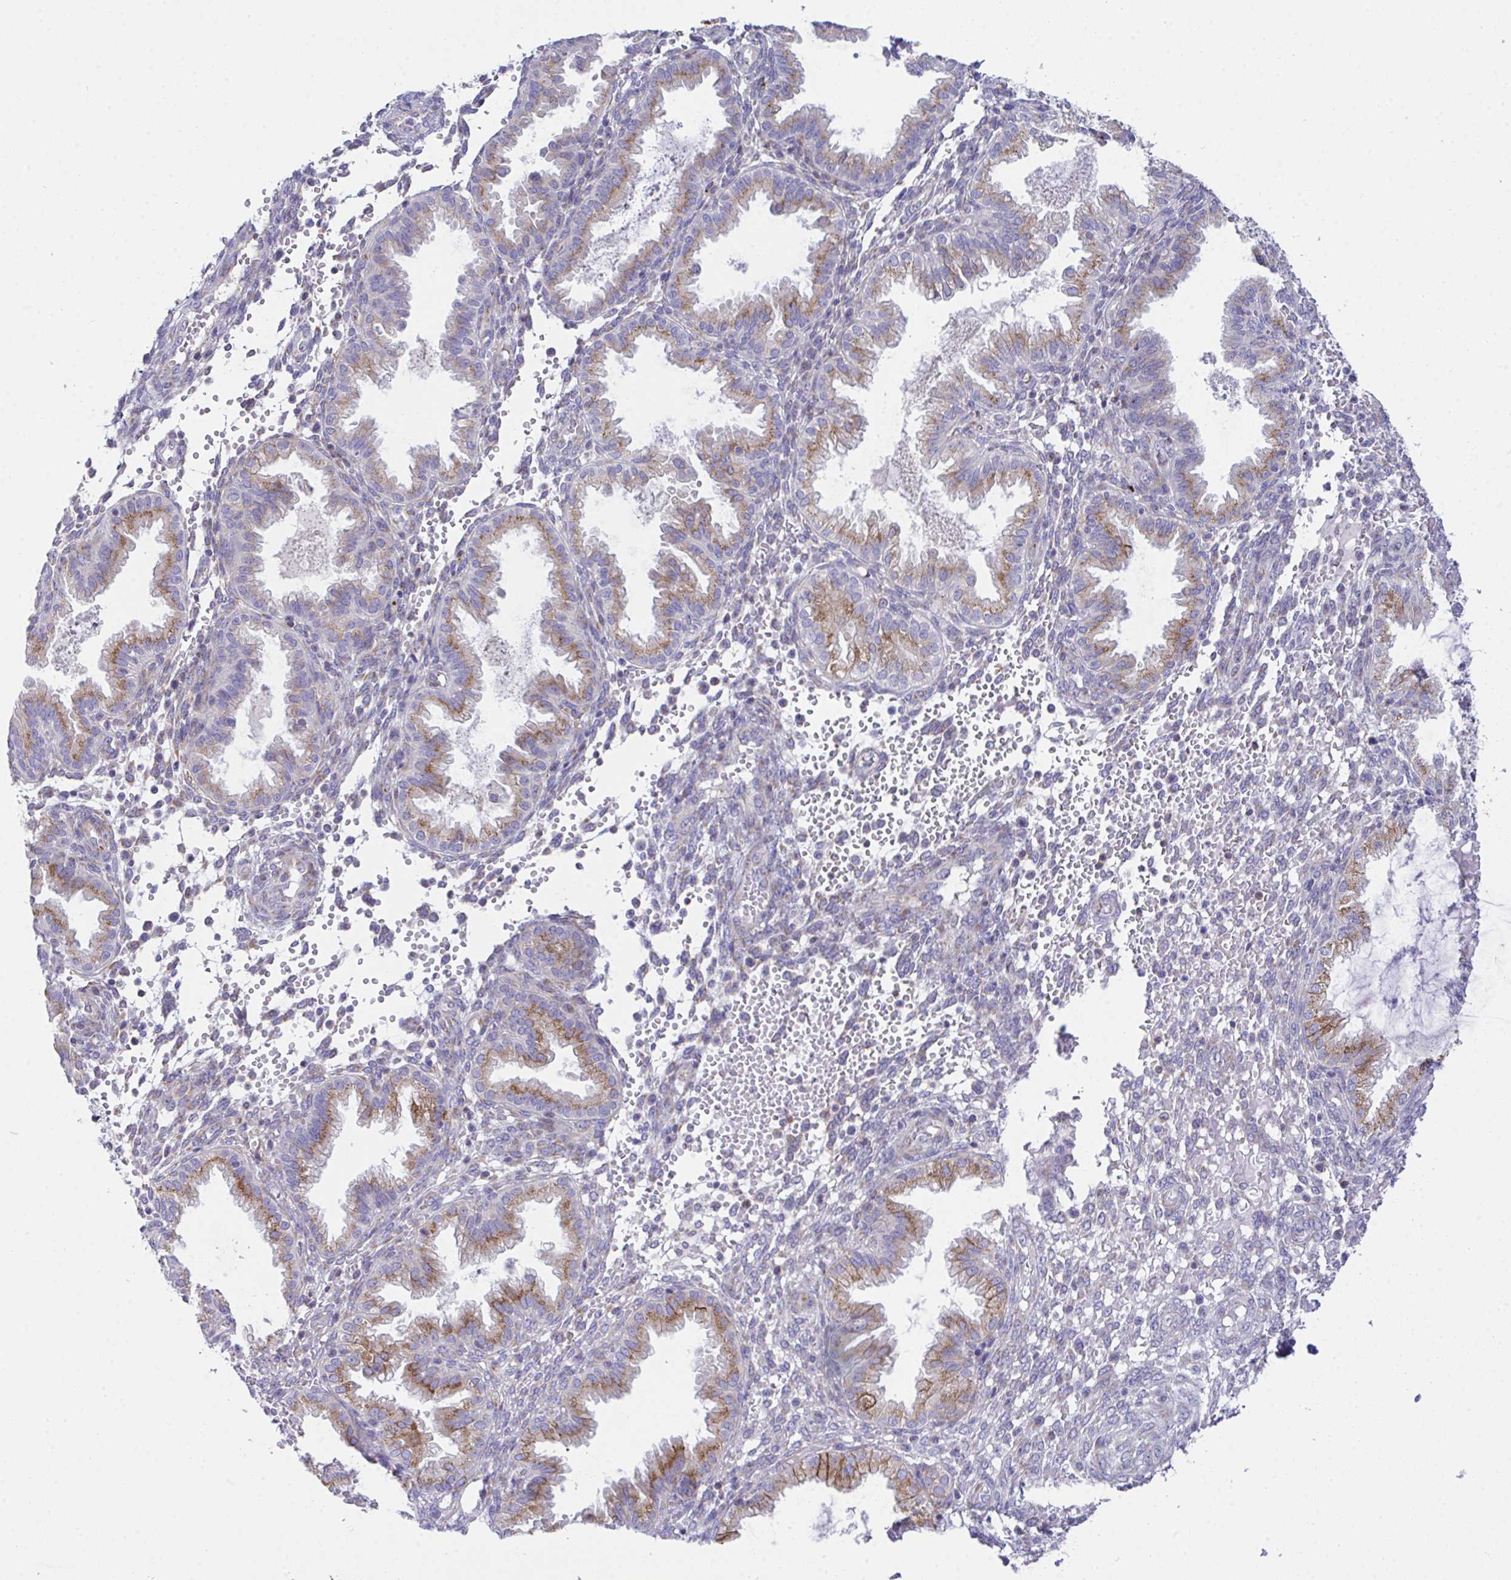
{"staining": {"intensity": "negative", "quantity": "none", "location": "none"}, "tissue": "endometrium", "cell_type": "Cells in endometrial stroma", "image_type": "normal", "snomed": [{"axis": "morphology", "description": "Normal tissue, NOS"}, {"axis": "topography", "description": "Endometrium"}], "caption": "IHC photomicrograph of unremarkable human endometrium stained for a protein (brown), which displays no staining in cells in endometrial stroma. (DAB (3,3'-diaminobenzidine) immunohistochemistry visualized using brightfield microscopy, high magnification).", "gene": "MIA3", "patient": {"sex": "female", "age": 33}}